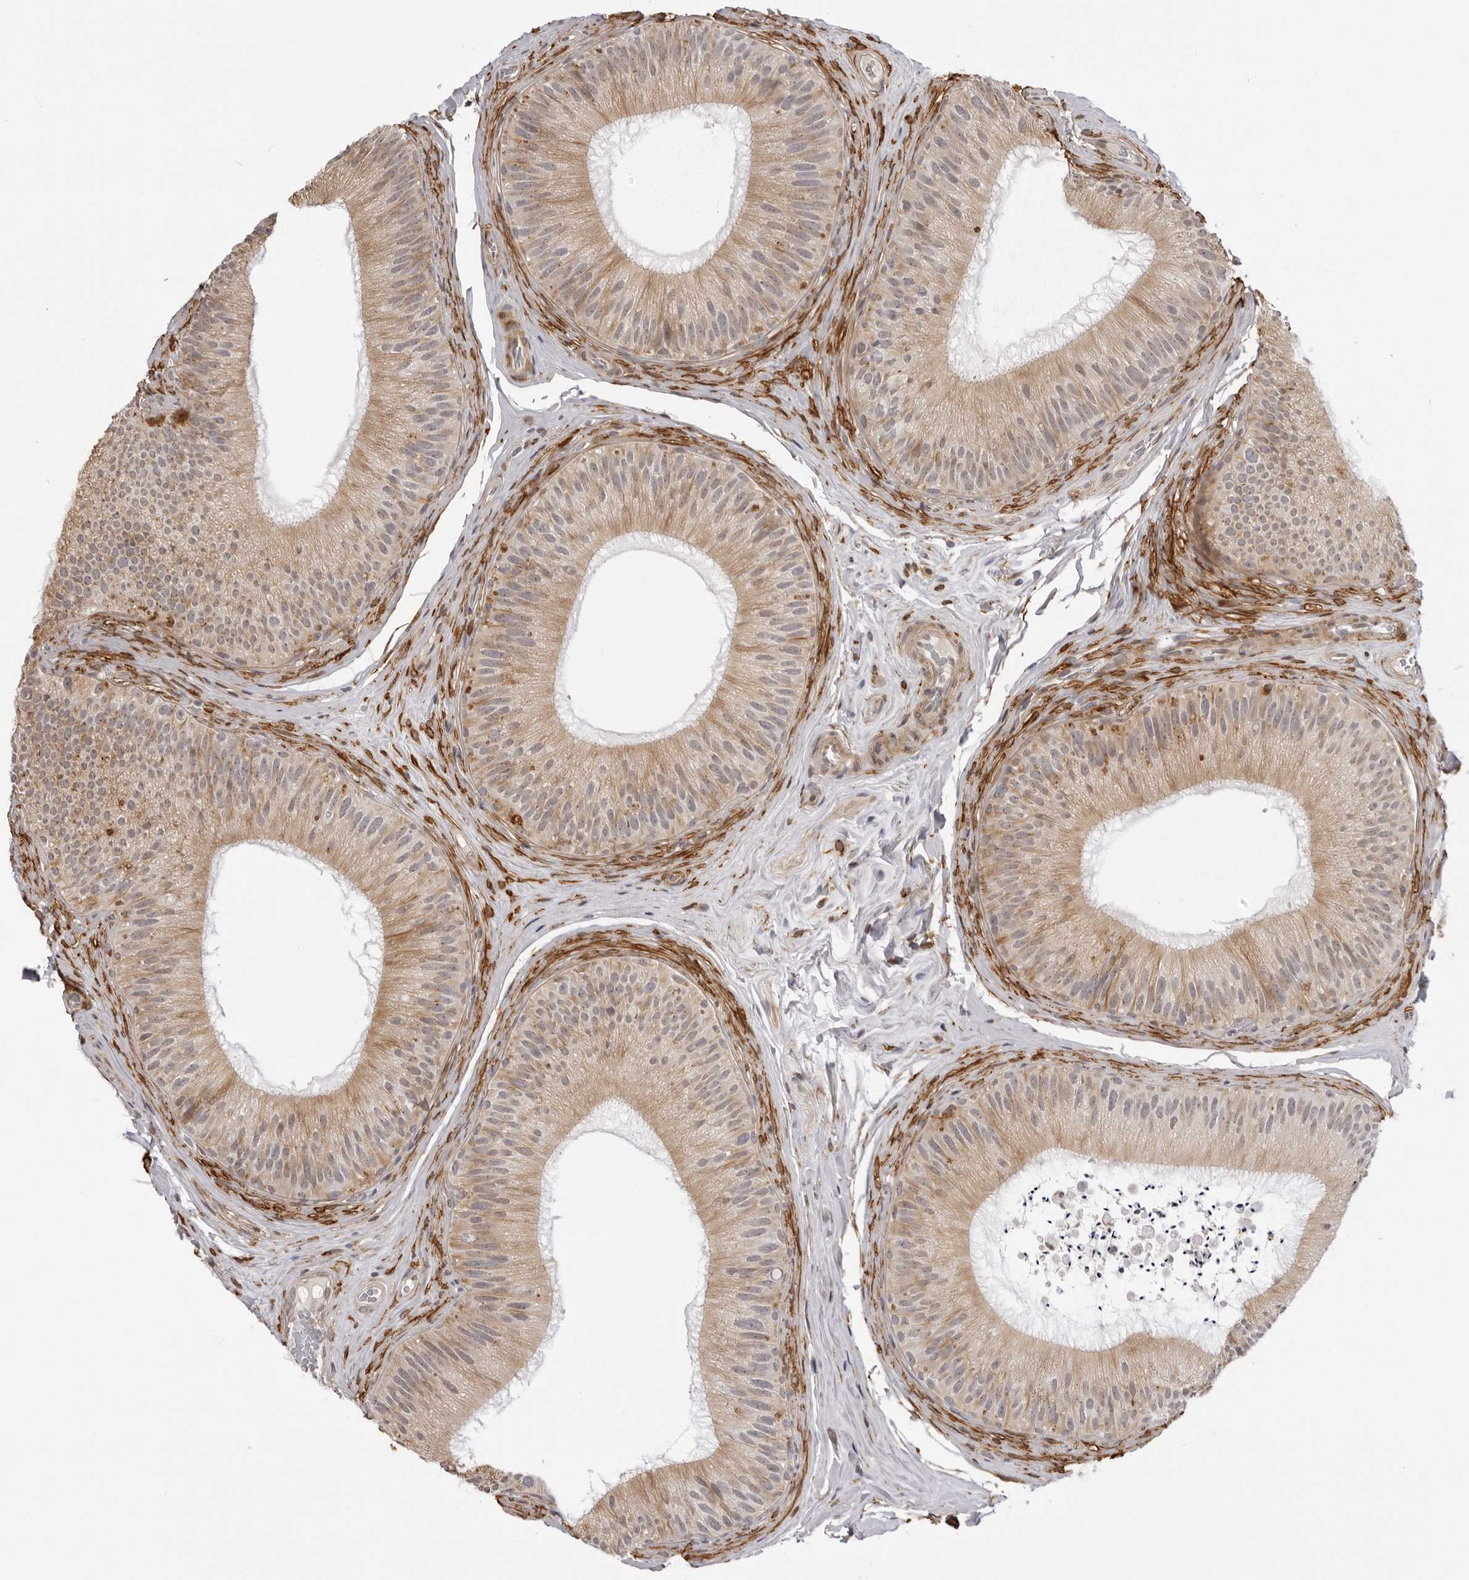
{"staining": {"intensity": "moderate", "quantity": ">75%", "location": "cytoplasmic/membranous"}, "tissue": "epididymis", "cell_type": "Glandular cells", "image_type": "normal", "snomed": [{"axis": "morphology", "description": "Normal tissue, NOS"}, {"axis": "topography", "description": "Epididymis"}], "caption": "Protein staining exhibits moderate cytoplasmic/membranous staining in approximately >75% of glandular cells in unremarkable epididymis. The staining was performed using DAB to visualize the protein expression in brown, while the nuclei were stained in blue with hematoxylin (Magnification: 20x).", "gene": "SUGCT", "patient": {"sex": "male", "age": 45}}